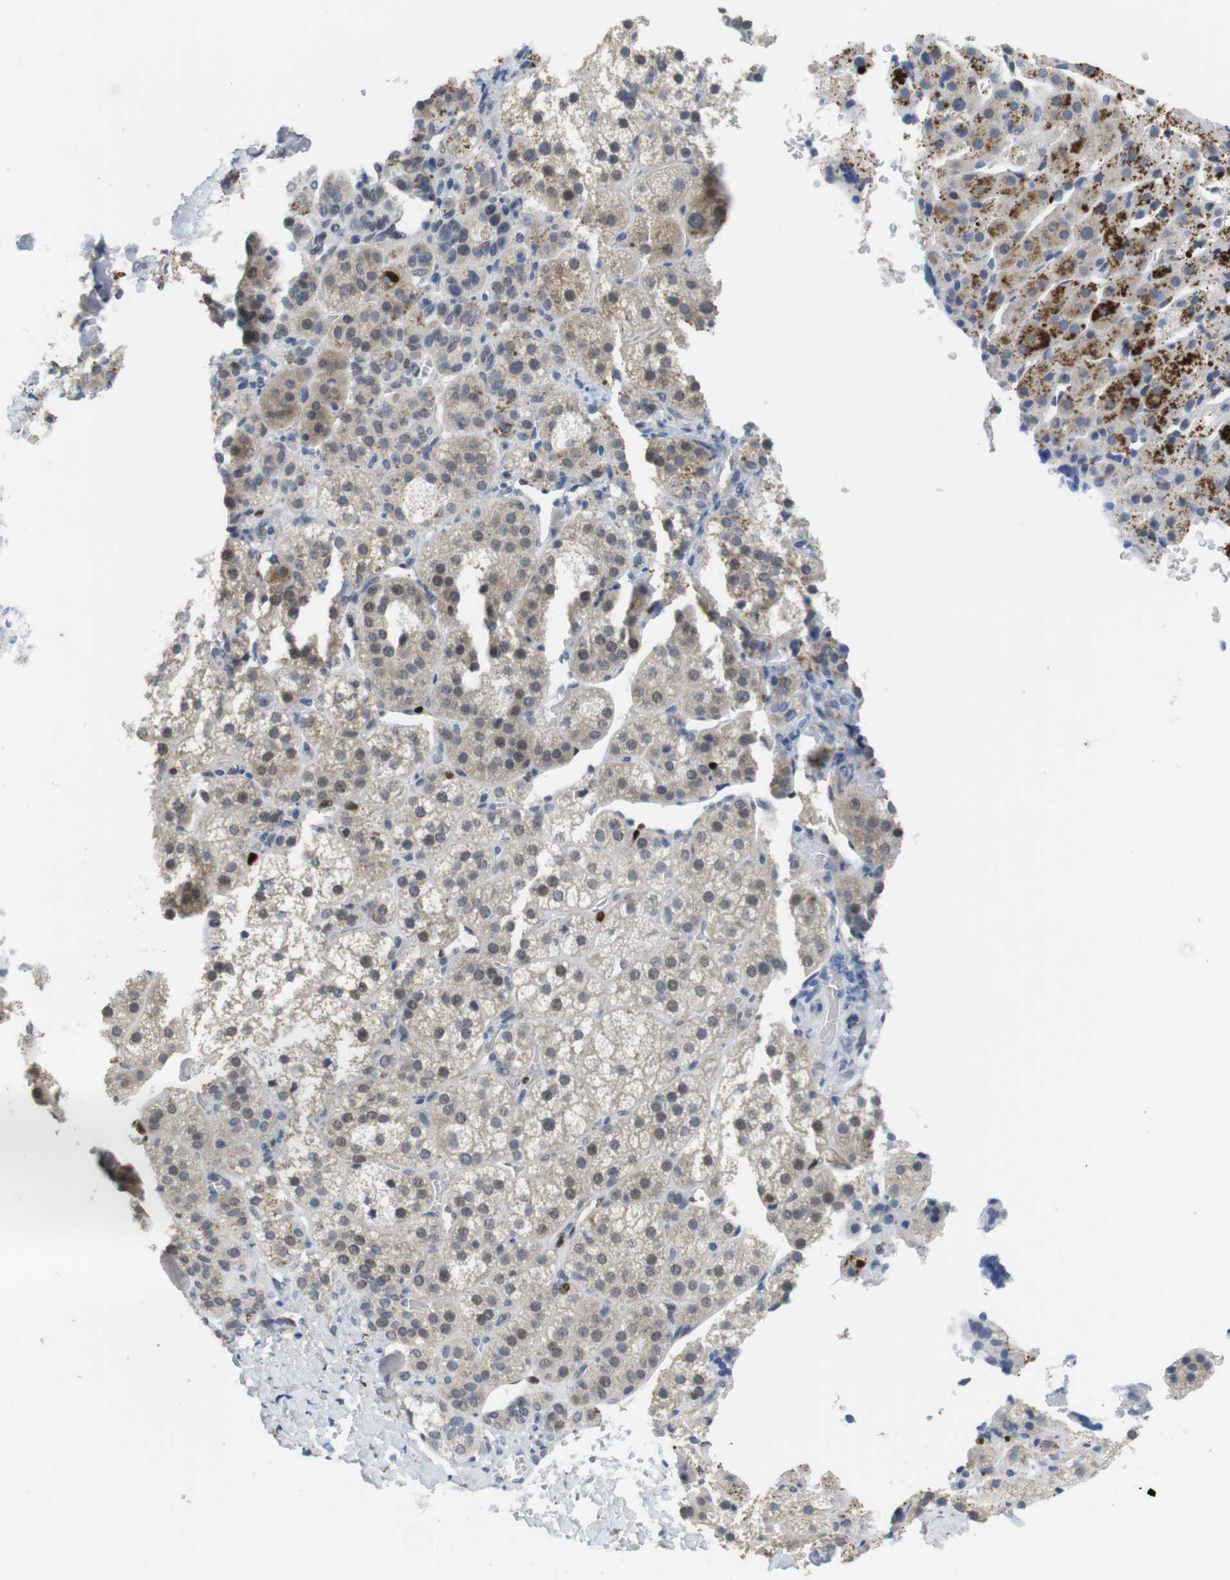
{"staining": {"intensity": "moderate", "quantity": "25%-75%", "location": "cytoplasmic/membranous"}, "tissue": "adrenal gland", "cell_type": "Glandular cells", "image_type": "normal", "snomed": [{"axis": "morphology", "description": "Normal tissue, NOS"}, {"axis": "topography", "description": "Adrenal gland"}], "caption": "Protein positivity by immunohistochemistry (IHC) exhibits moderate cytoplasmic/membranous staining in about 25%-75% of glandular cells in unremarkable adrenal gland.", "gene": "KPNA2", "patient": {"sex": "female", "age": 57}}